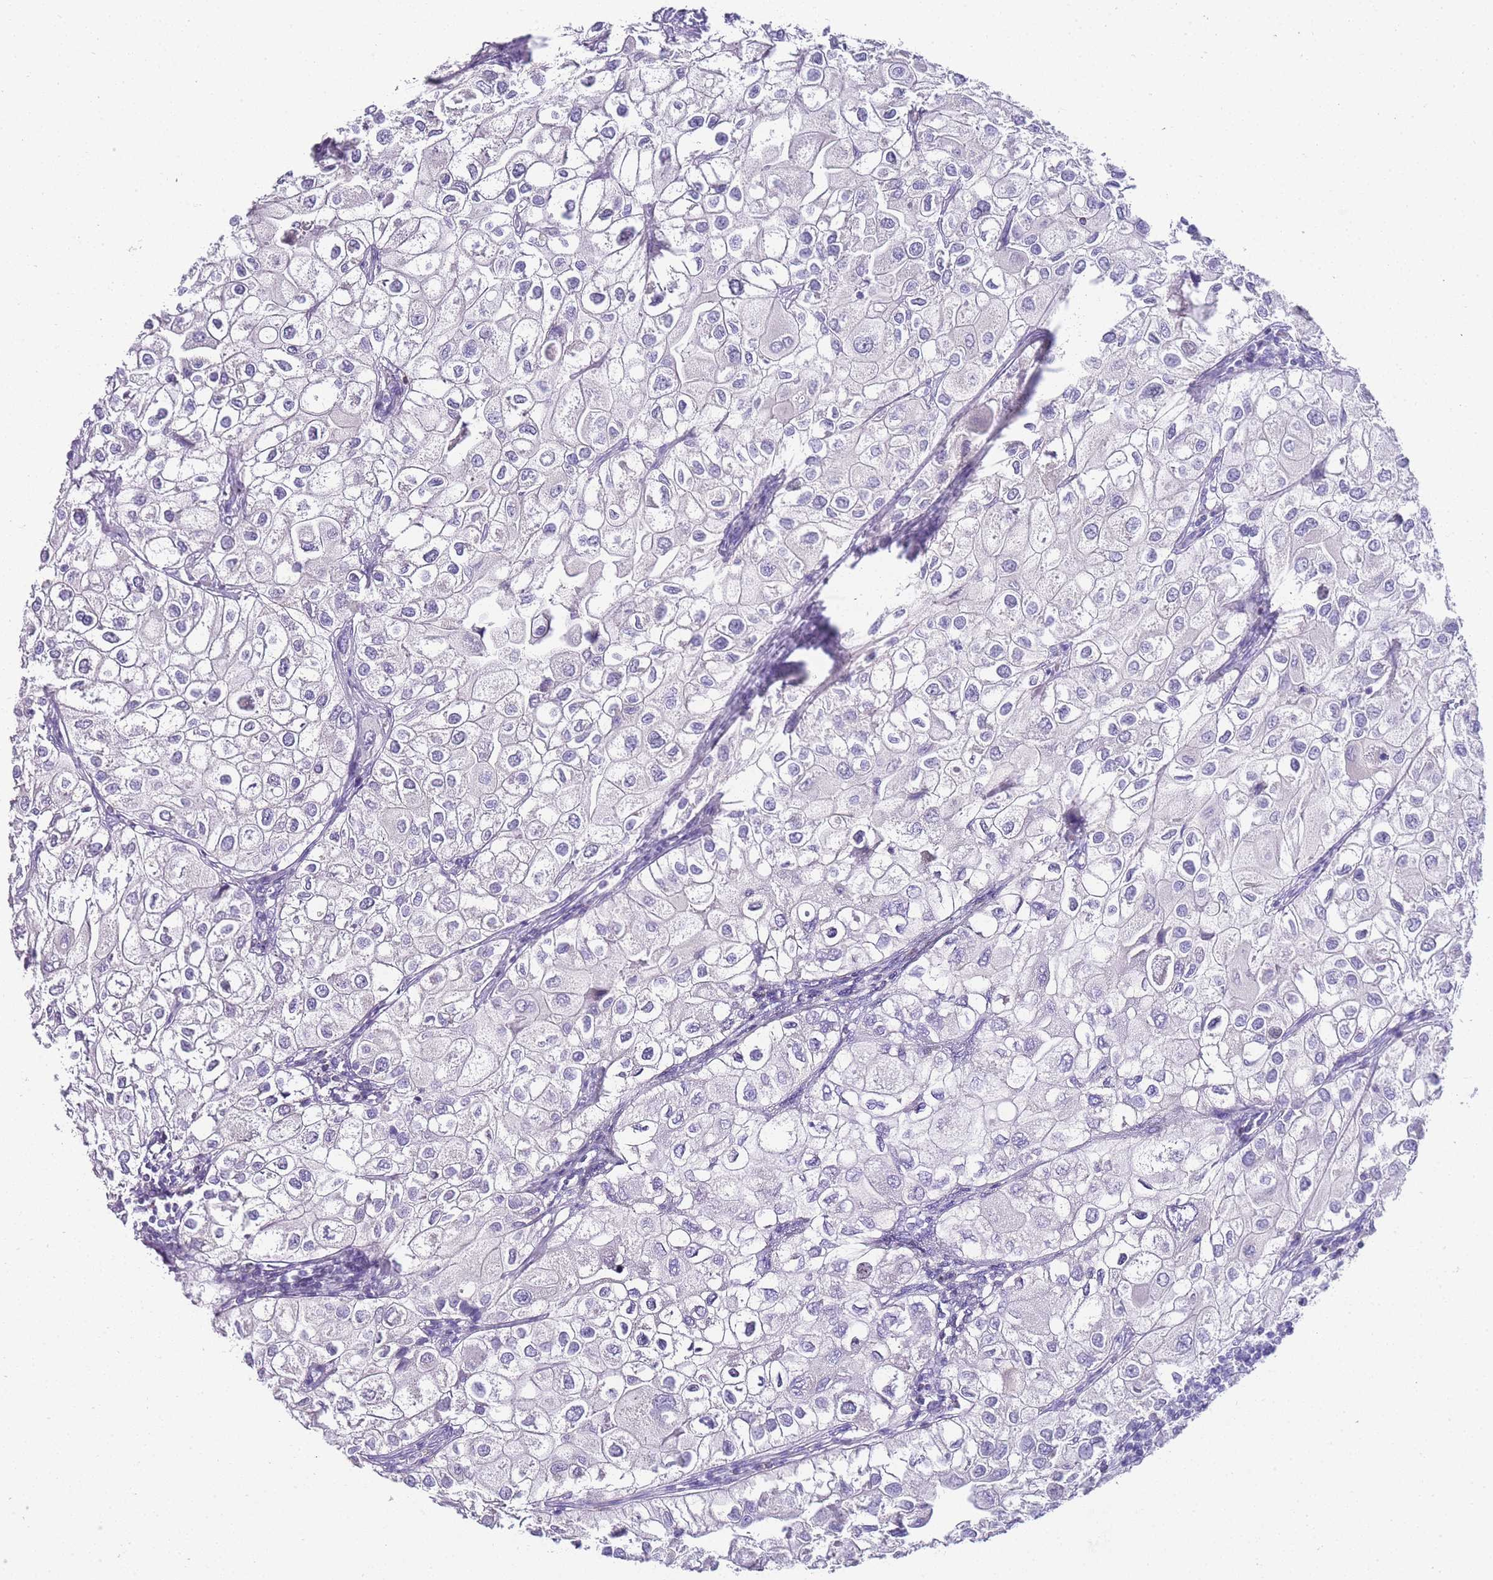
{"staining": {"intensity": "negative", "quantity": "none", "location": "none"}, "tissue": "urothelial cancer", "cell_type": "Tumor cells", "image_type": "cancer", "snomed": [{"axis": "morphology", "description": "Urothelial carcinoma, High grade"}, {"axis": "topography", "description": "Urinary bladder"}], "caption": "Protein analysis of urothelial cancer exhibits no significant expression in tumor cells. (DAB immunohistochemistry, high magnification).", "gene": "DPP4", "patient": {"sex": "male", "age": 64}}